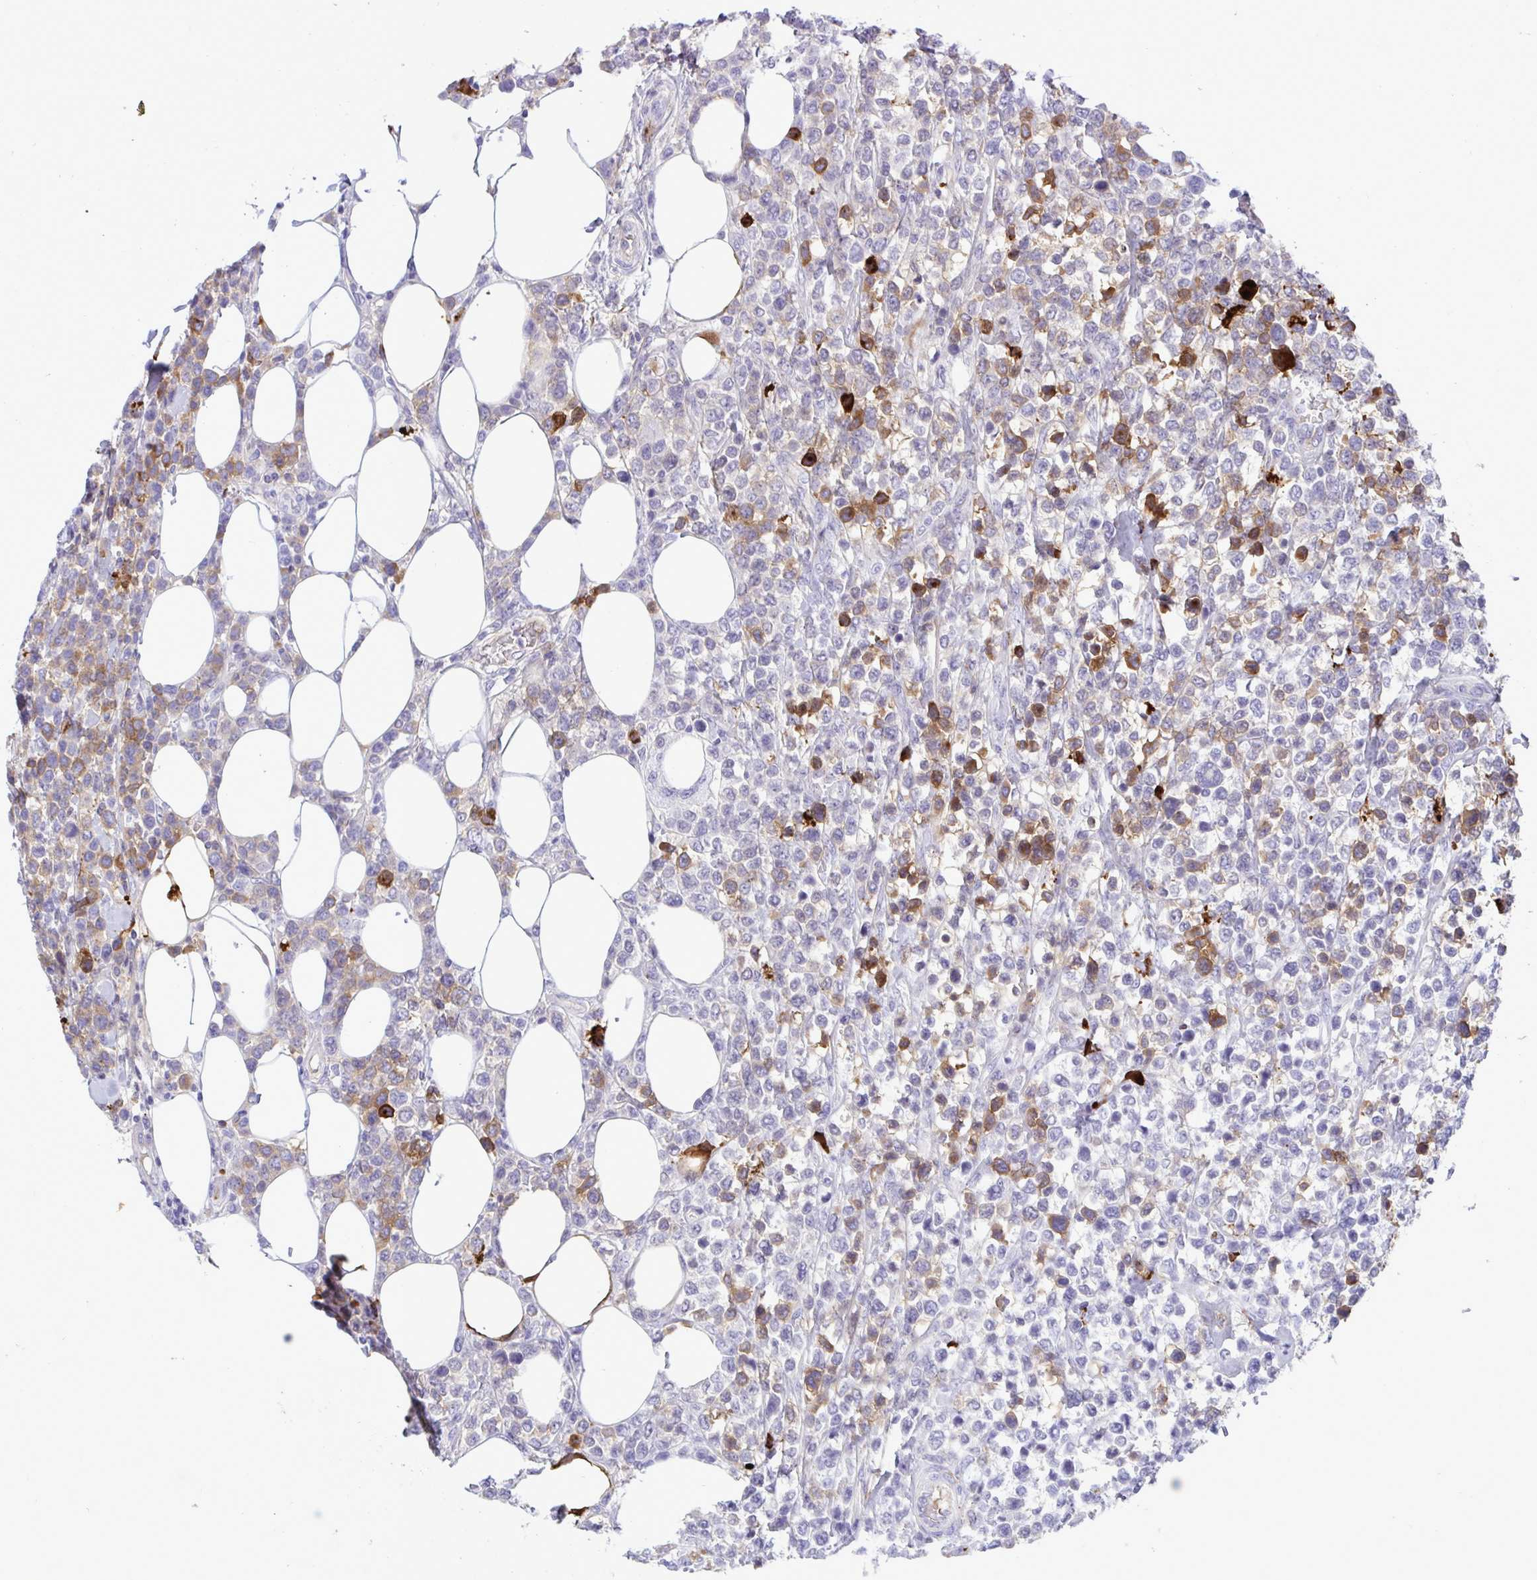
{"staining": {"intensity": "moderate", "quantity": "<25%", "location": "cytoplasmic/membranous"}, "tissue": "lymphoma", "cell_type": "Tumor cells", "image_type": "cancer", "snomed": [{"axis": "morphology", "description": "Malignant lymphoma, non-Hodgkin's type, High grade"}, {"axis": "topography", "description": "Soft tissue"}], "caption": "Protein staining demonstrates moderate cytoplasmic/membranous positivity in about <25% of tumor cells in lymphoma.", "gene": "F2", "patient": {"sex": "female", "age": 56}}